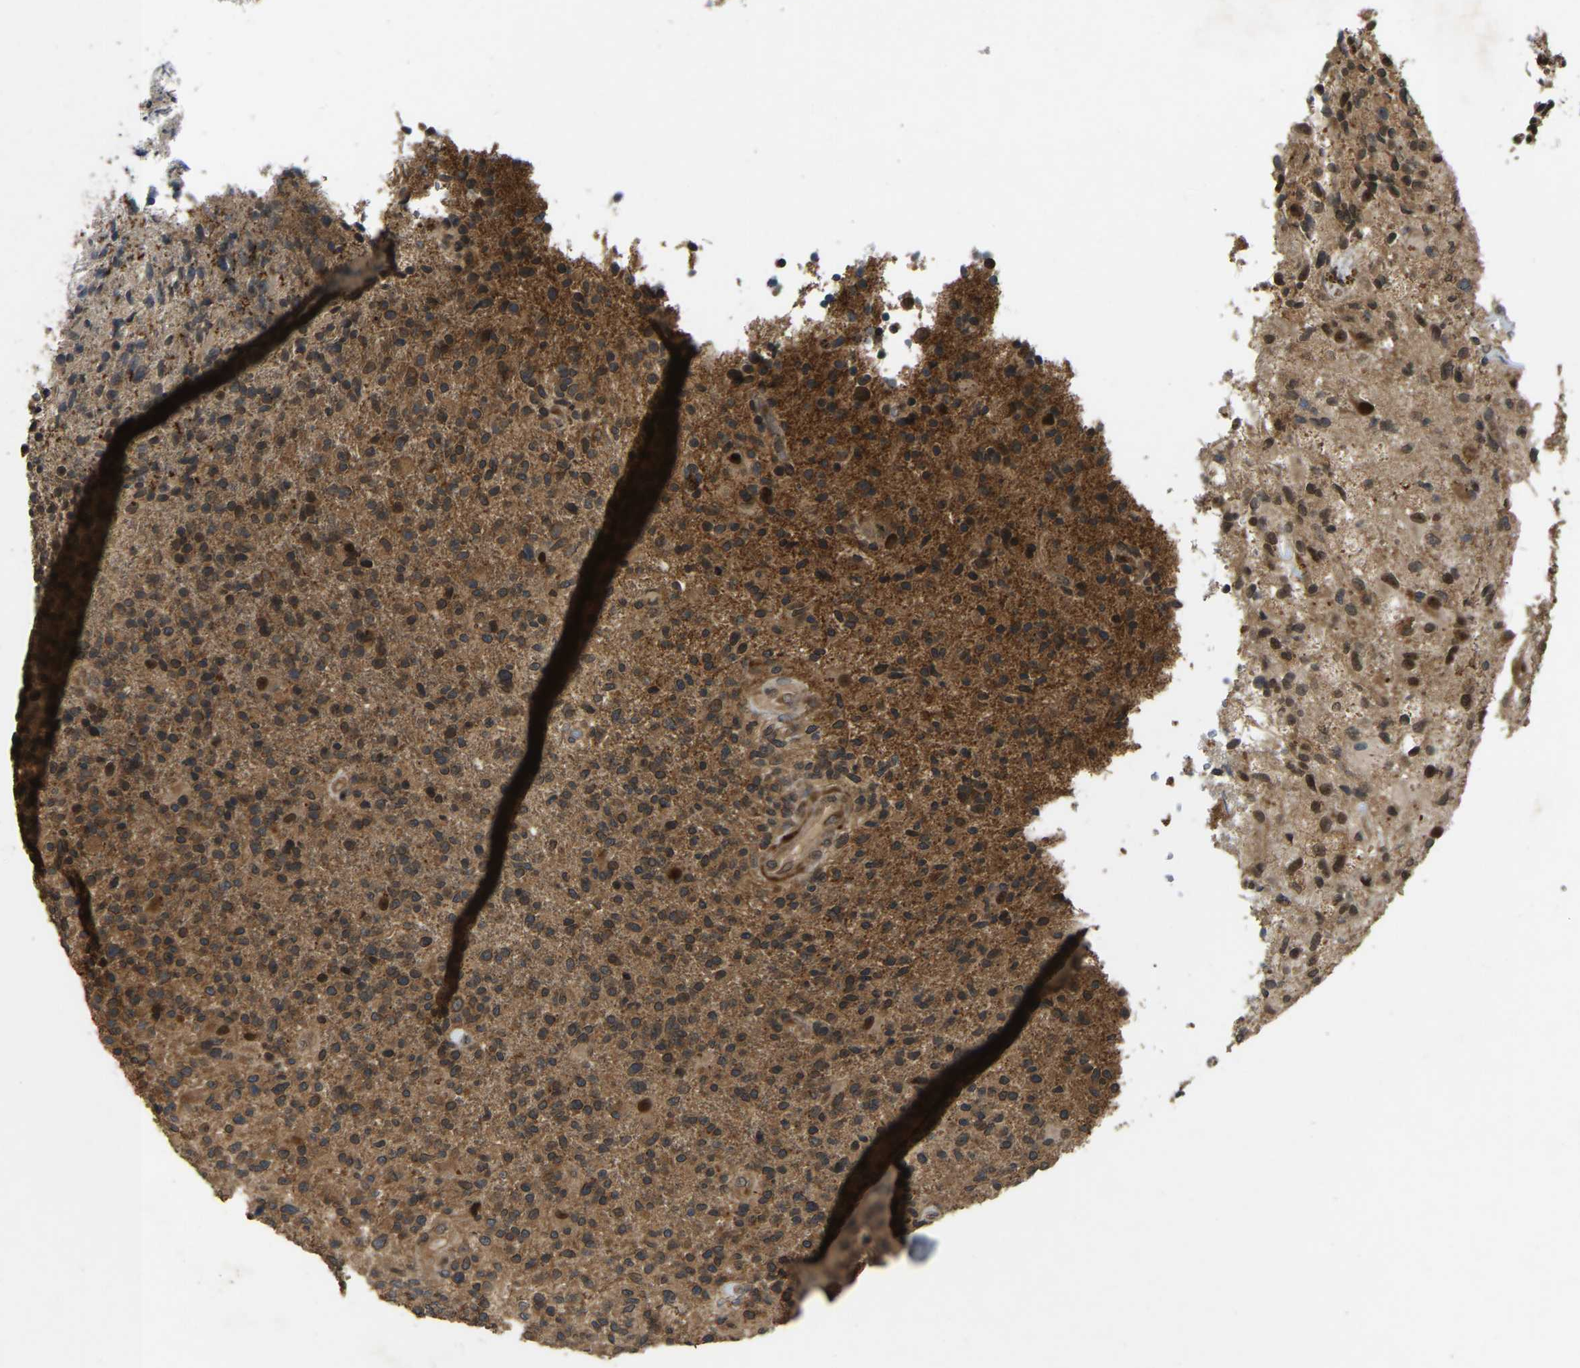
{"staining": {"intensity": "moderate", "quantity": ">75%", "location": "cytoplasmic/membranous,nuclear"}, "tissue": "glioma", "cell_type": "Tumor cells", "image_type": "cancer", "snomed": [{"axis": "morphology", "description": "Glioma, malignant, High grade"}, {"axis": "topography", "description": "Brain"}], "caption": "Protein expression analysis of malignant high-grade glioma demonstrates moderate cytoplasmic/membranous and nuclear expression in approximately >75% of tumor cells. (brown staining indicates protein expression, while blue staining denotes nuclei).", "gene": "KIAA1549", "patient": {"sex": "male", "age": 72}}